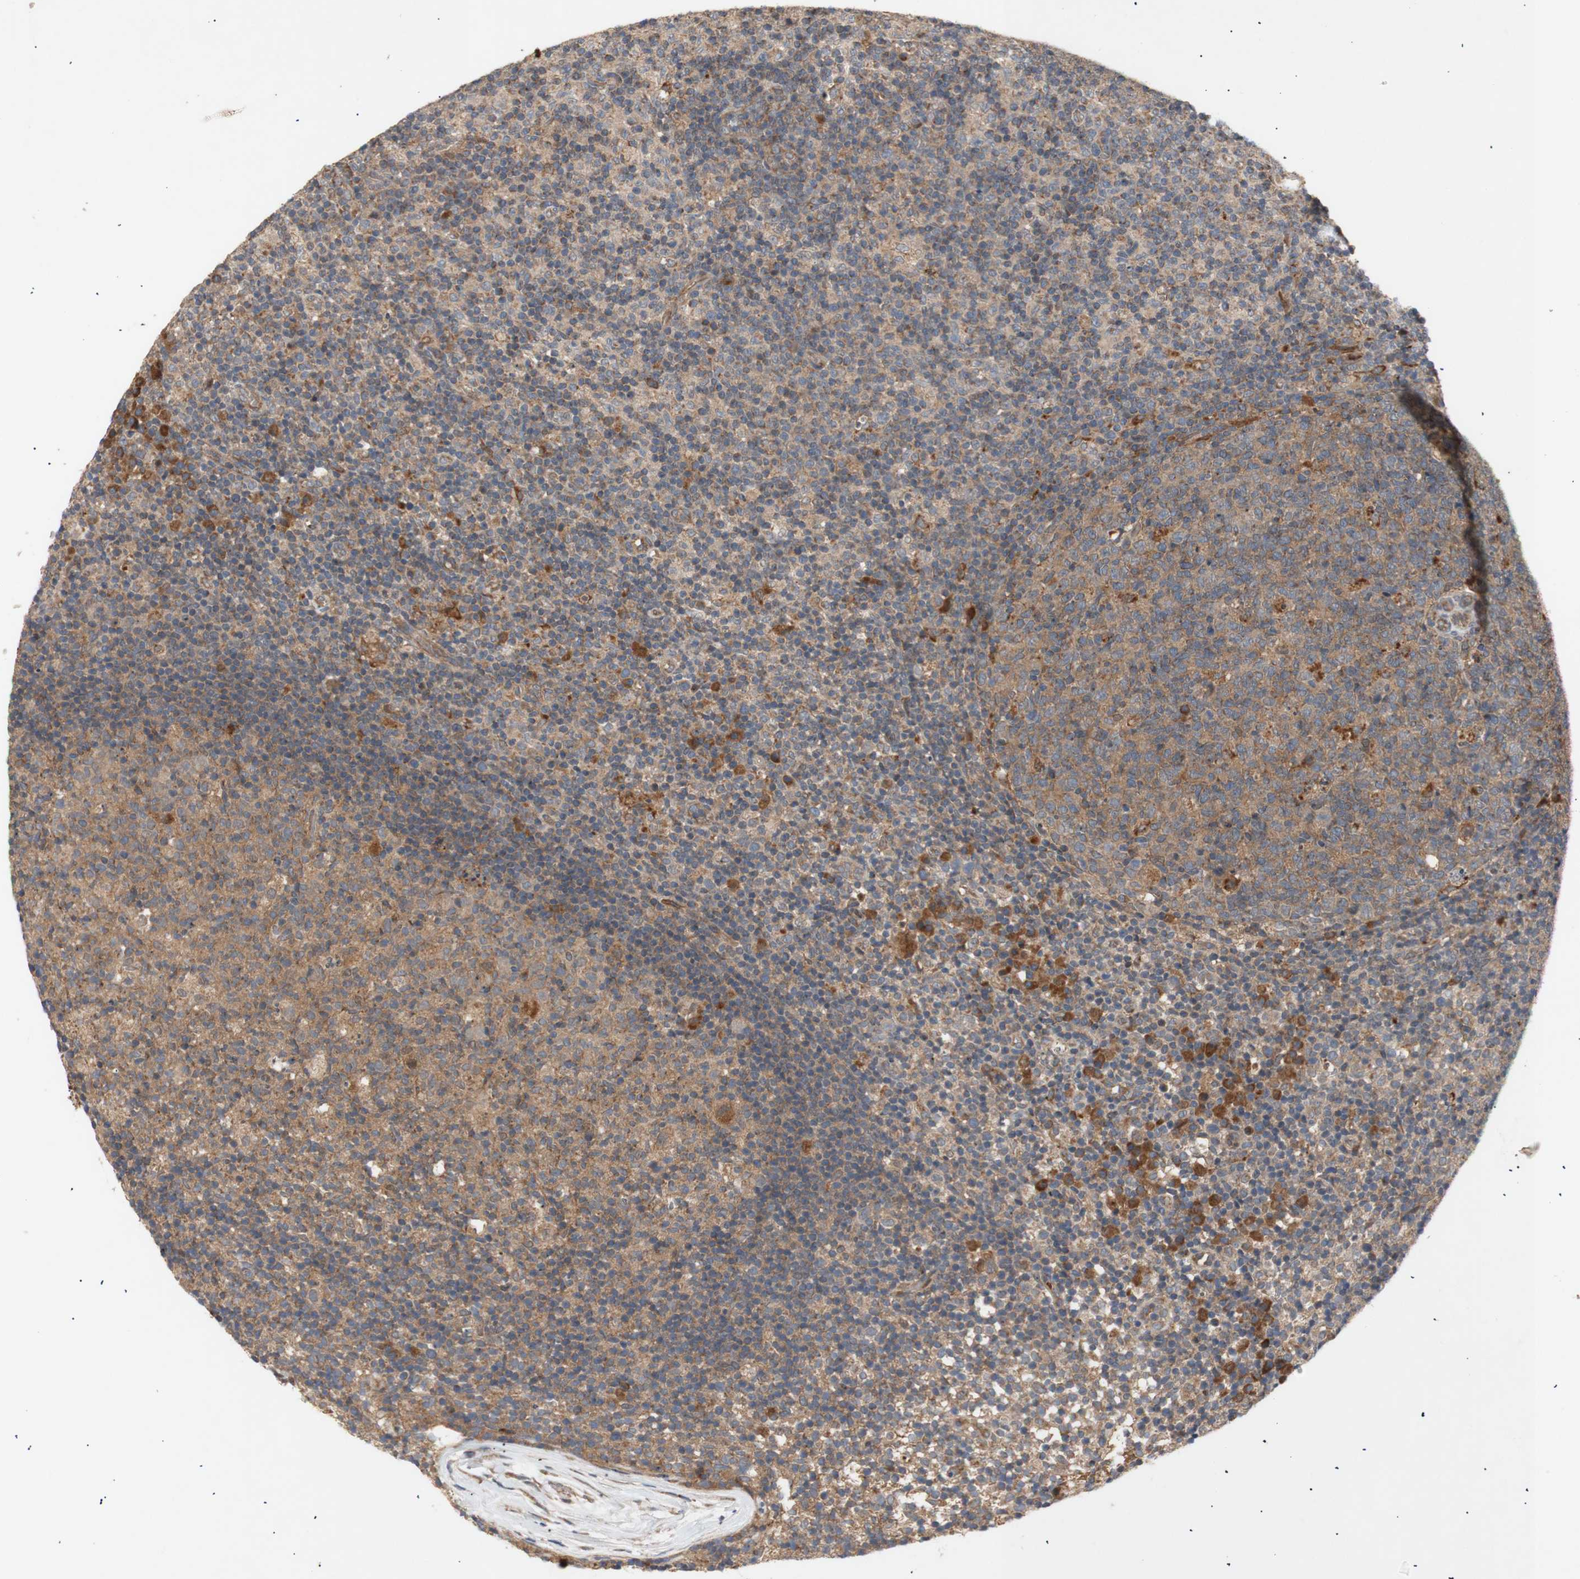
{"staining": {"intensity": "moderate", "quantity": ">75%", "location": "cytoplasmic/membranous"}, "tissue": "lymph node", "cell_type": "Germinal center cells", "image_type": "normal", "snomed": [{"axis": "morphology", "description": "Normal tissue, NOS"}, {"axis": "morphology", "description": "Inflammation, NOS"}, {"axis": "topography", "description": "Lymph node"}], "caption": "IHC (DAB) staining of unremarkable lymph node exhibits moderate cytoplasmic/membranous protein staining in approximately >75% of germinal center cells. (IHC, brightfield microscopy, high magnification).", "gene": "PKN1", "patient": {"sex": "male", "age": 55}}